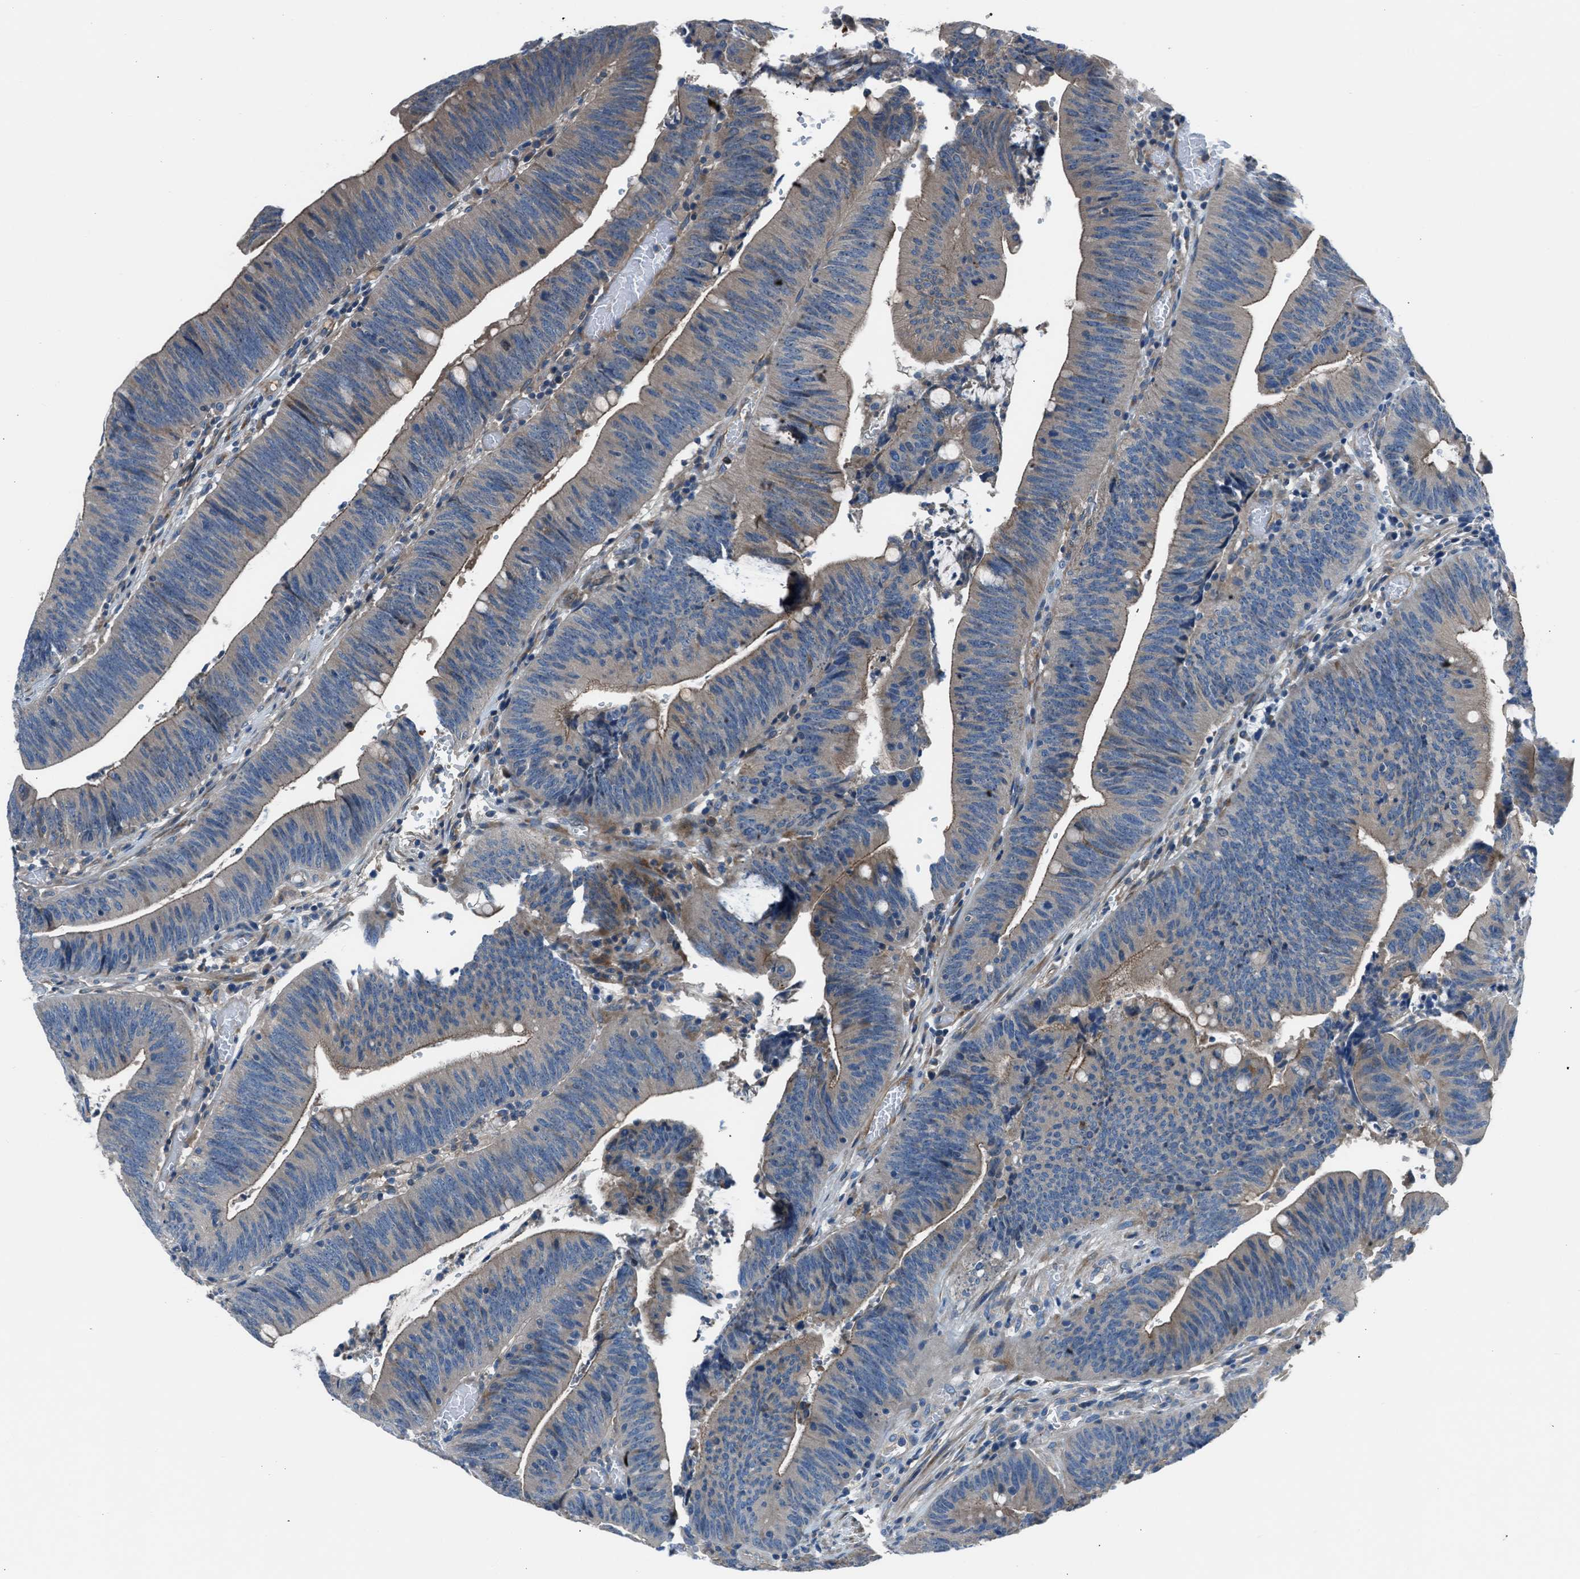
{"staining": {"intensity": "weak", "quantity": "25%-75%", "location": "cytoplasmic/membranous"}, "tissue": "colorectal cancer", "cell_type": "Tumor cells", "image_type": "cancer", "snomed": [{"axis": "morphology", "description": "Normal tissue, NOS"}, {"axis": "morphology", "description": "Adenocarcinoma, NOS"}, {"axis": "topography", "description": "Rectum"}], "caption": "This micrograph exhibits immunohistochemistry (IHC) staining of colorectal cancer, with low weak cytoplasmic/membranous staining in about 25%-75% of tumor cells.", "gene": "SLC38A6", "patient": {"sex": "female", "age": 66}}